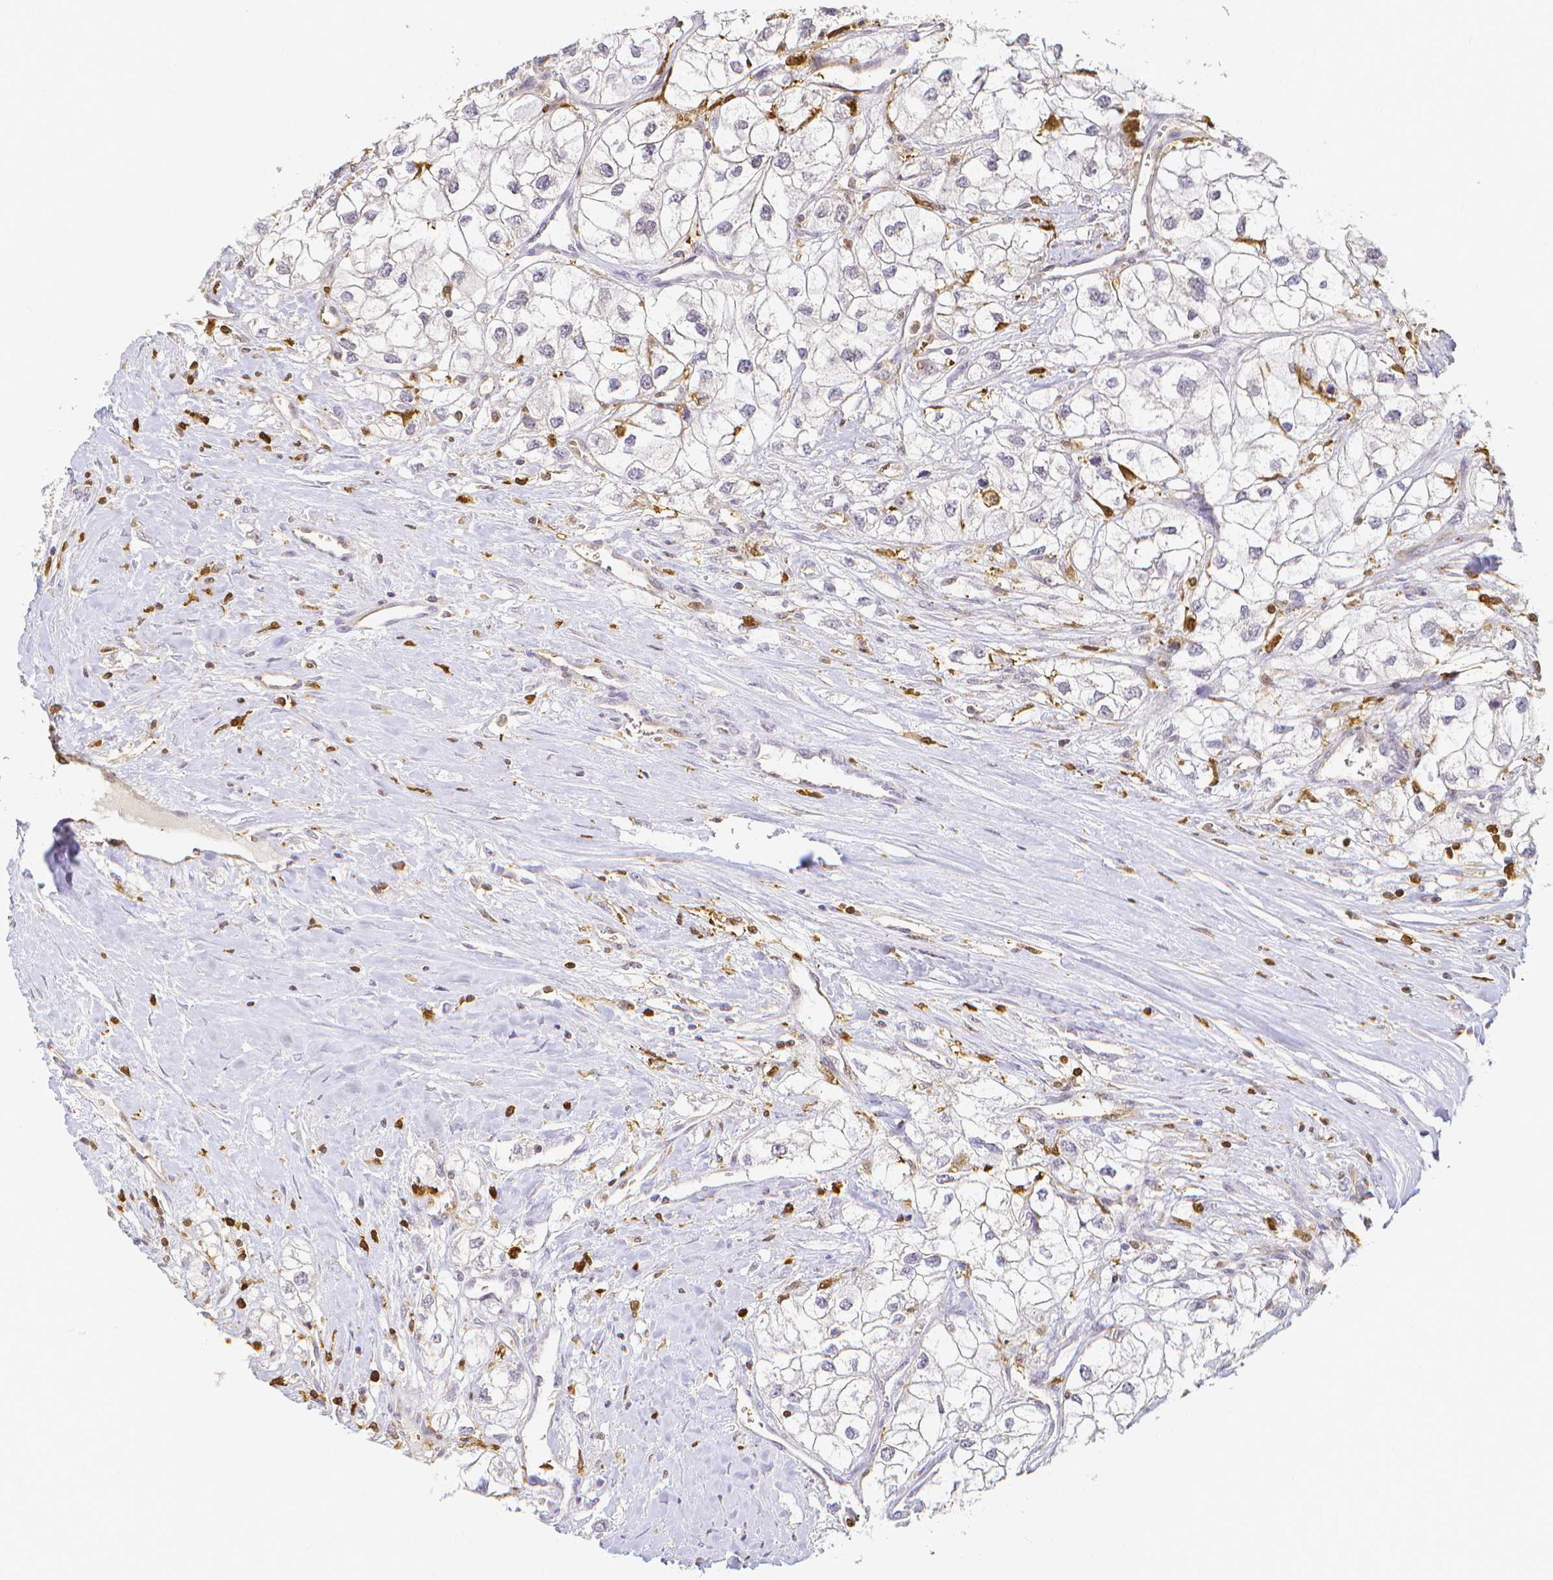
{"staining": {"intensity": "negative", "quantity": "none", "location": "none"}, "tissue": "renal cancer", "cell_type": "Tumor cells", "image_type": "cancer", "snomed": [{"axis": "morphology", "description": "Adenocarcinoma, NOS"}, {"axis": "topography", "description": "Kidney"}], "caption": "A micrograph of human renal adenocarcinoma is negative for staining in tumor cells. (Immunohistochemistry, brightfield microscopy, high magnification).", "gene": "COTL1", "patient": {"sex": "male", "age": 59}}